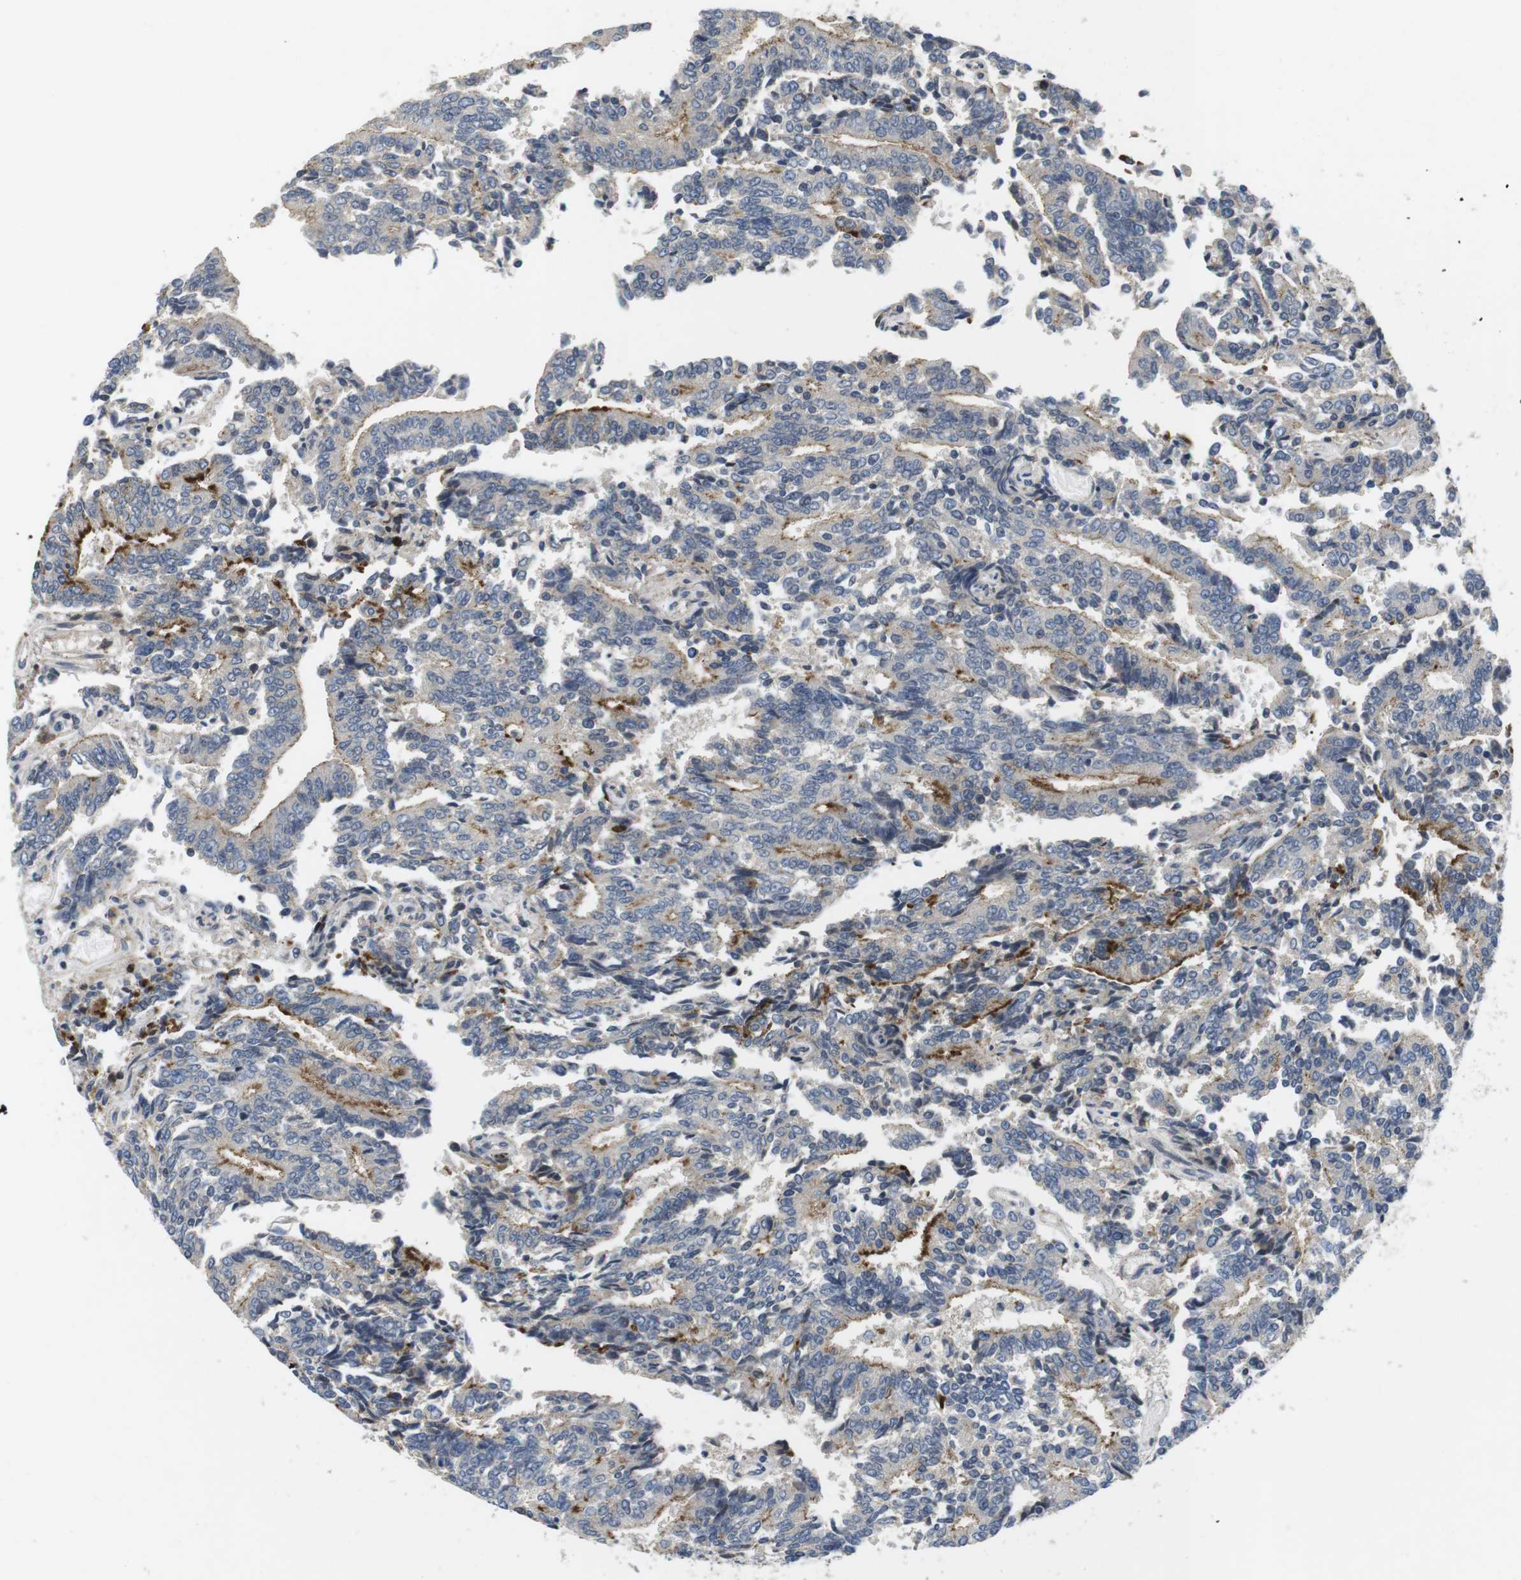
{"staining": {"intensity": "moderate", "quantity": "25%-75%", "location": "cytoplasmic/membranous"}, "tissue": "prostate cancer", "cell_type": "Tumor cells", "image_type": "cancer", "snomed": [{"axis": "morphology", "description": "Normal tissue, NOS"}, {"axis": "morphology", "description": "Adenocarcinoma, High grade"}, {"axis": "topography", "description": "Prostate"}, {"axis": "topography", "description": "Seminal veicle"}], "caption": "This is a micrograph of IHC staining of prostate cancer, which shows moderate staining in the cytoplasmic/membranous of tumor cells.", "gene": "NECTIN1", "patient": {"sex": "male", "age": 55}}